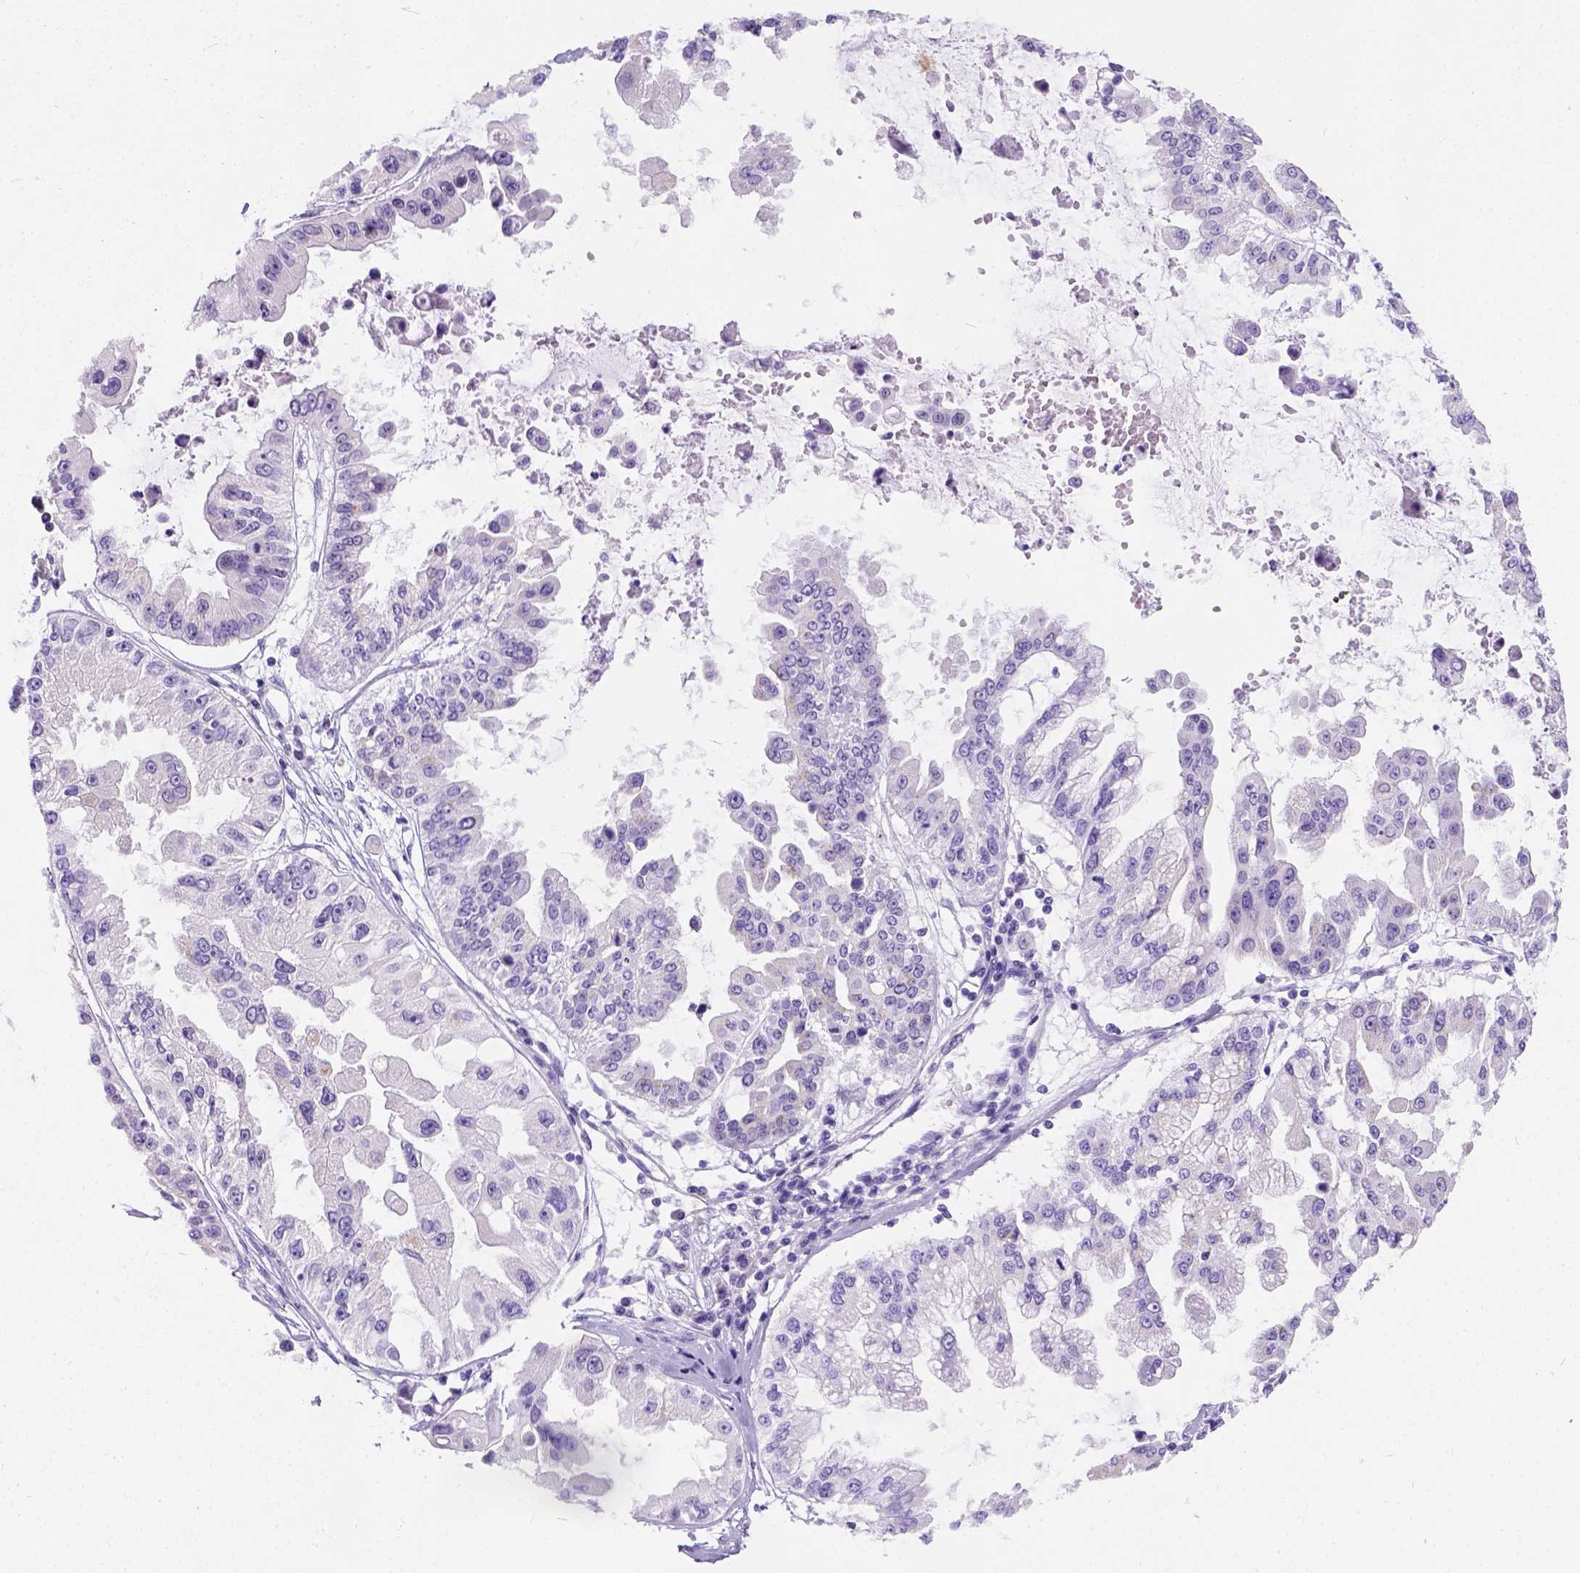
{"staining": {"intensity": "negative", "quantity": "none", "location": "none"}, "tissue": "ovarian cancer", "cell_type": "Tumor cells", "image_type": "cancer", "snomed": [{"axis": "morphology", "description": "Cystadenocarcinoma, serous, NOS"}, {"axis": "topography", "description": "Ovary"}], "caption": "Ovarian cancer (serous cystadenocarcinoma) was stained to show a protein in brown. There is no significant staining in tumor cells.", "gene": "PHF7", "patient": {"sex": "female", "age": 56}}